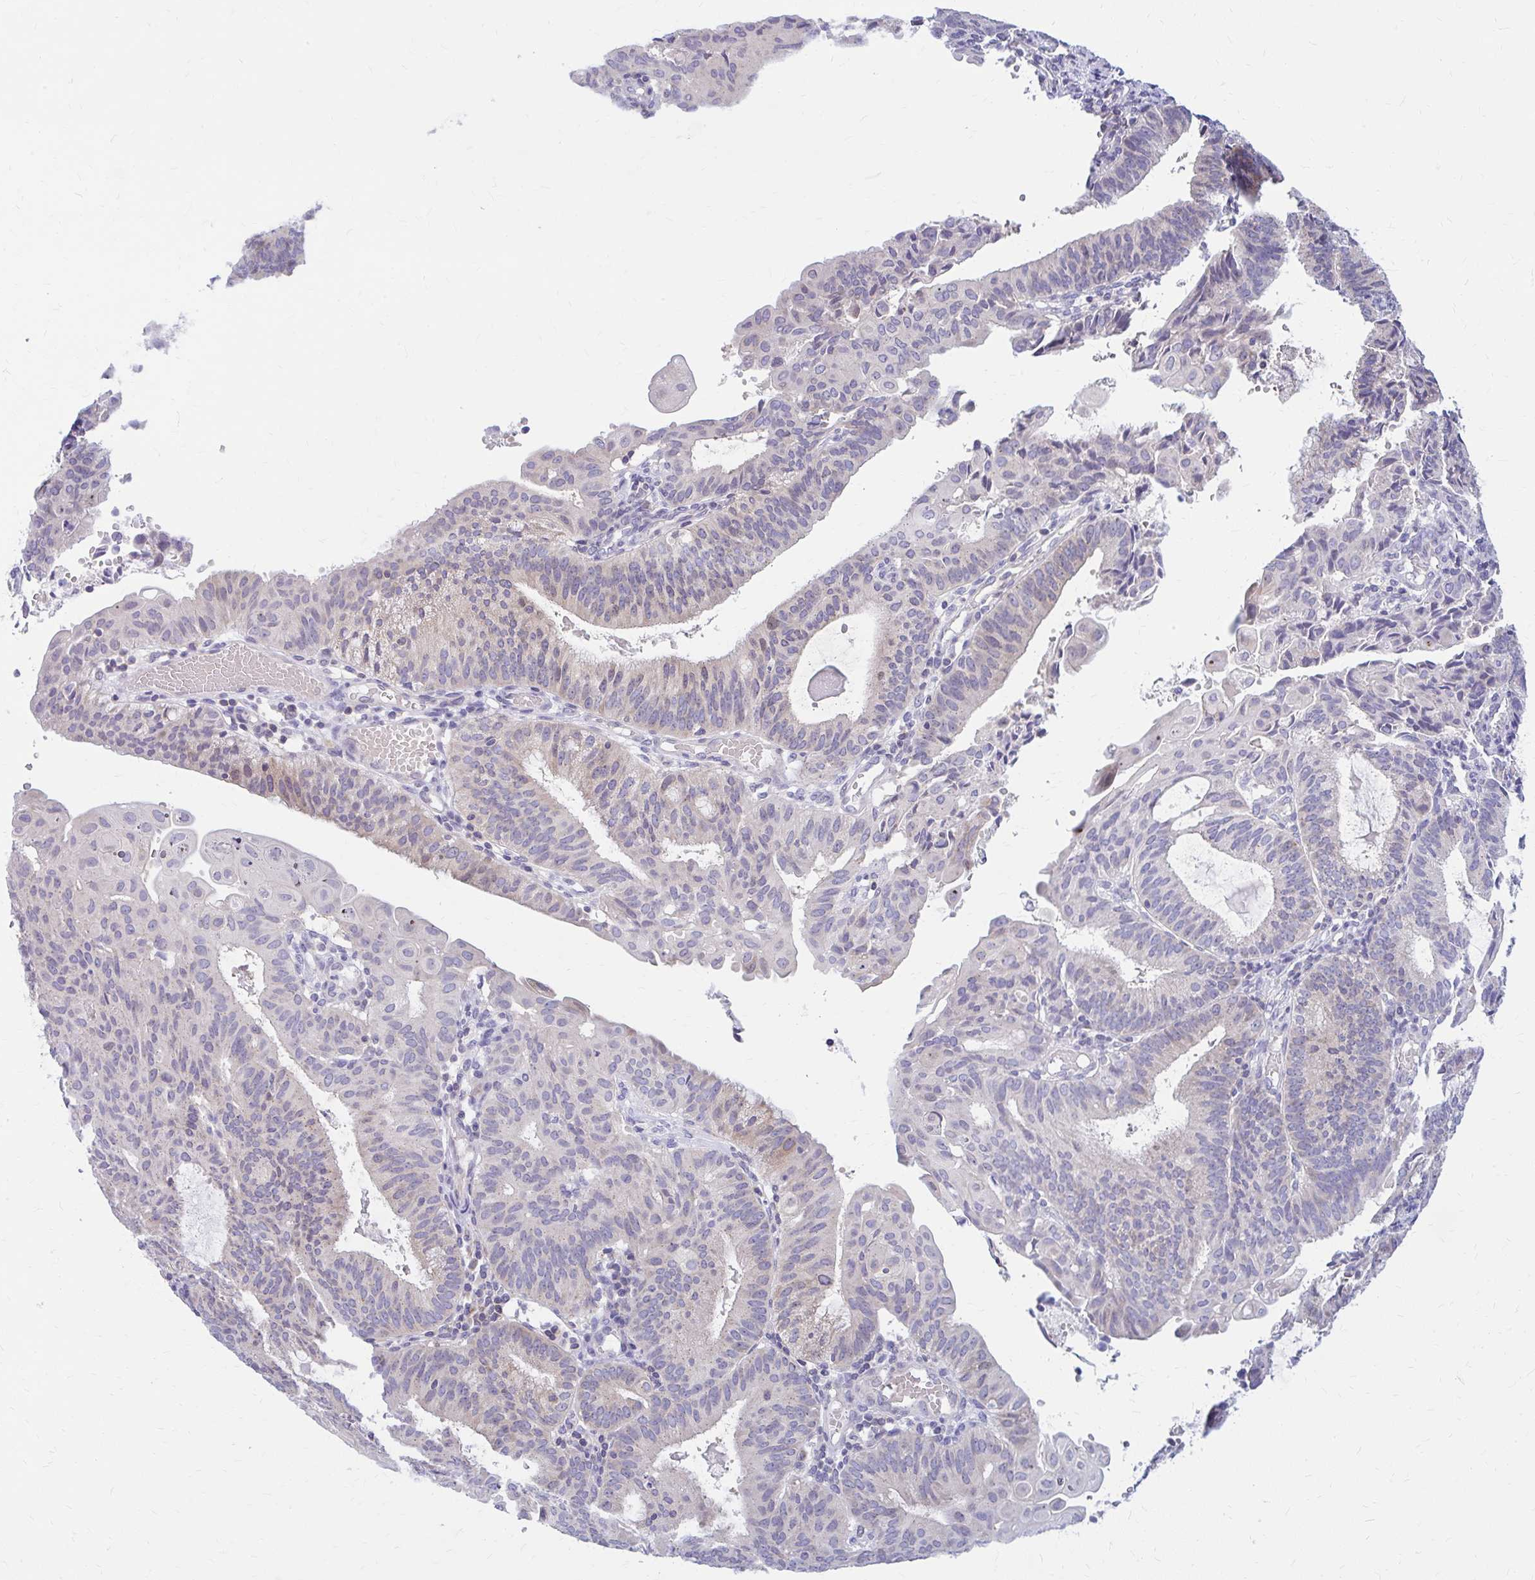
{"staining": {"intensity": "weak", "quantity": "<25%", "location": "cytoplasmic/membranous"}, "tissue": "endometrial cancer", "cell_type": "Tumor cells", "image_type": "cancer", "snomed": [{"axis": "morphology", "description": "Adenocarcinoma, NOS"}, {"axis": "topography", "description": "Endometrium"}], "caption": "Immunohistochemistry photomicrograph of human endometrial cancer (adenocarcinoma) stained for a protein (brown), which demonstrates no positivity in tumor cells. The staining was performed using DAB to visualize the protein expression in brown, while the nuclei were stained in blue with hematoxylin (Magnification: 20x).", "gene": "RADIL", "patient": {"sex": "female", "age": 49}}